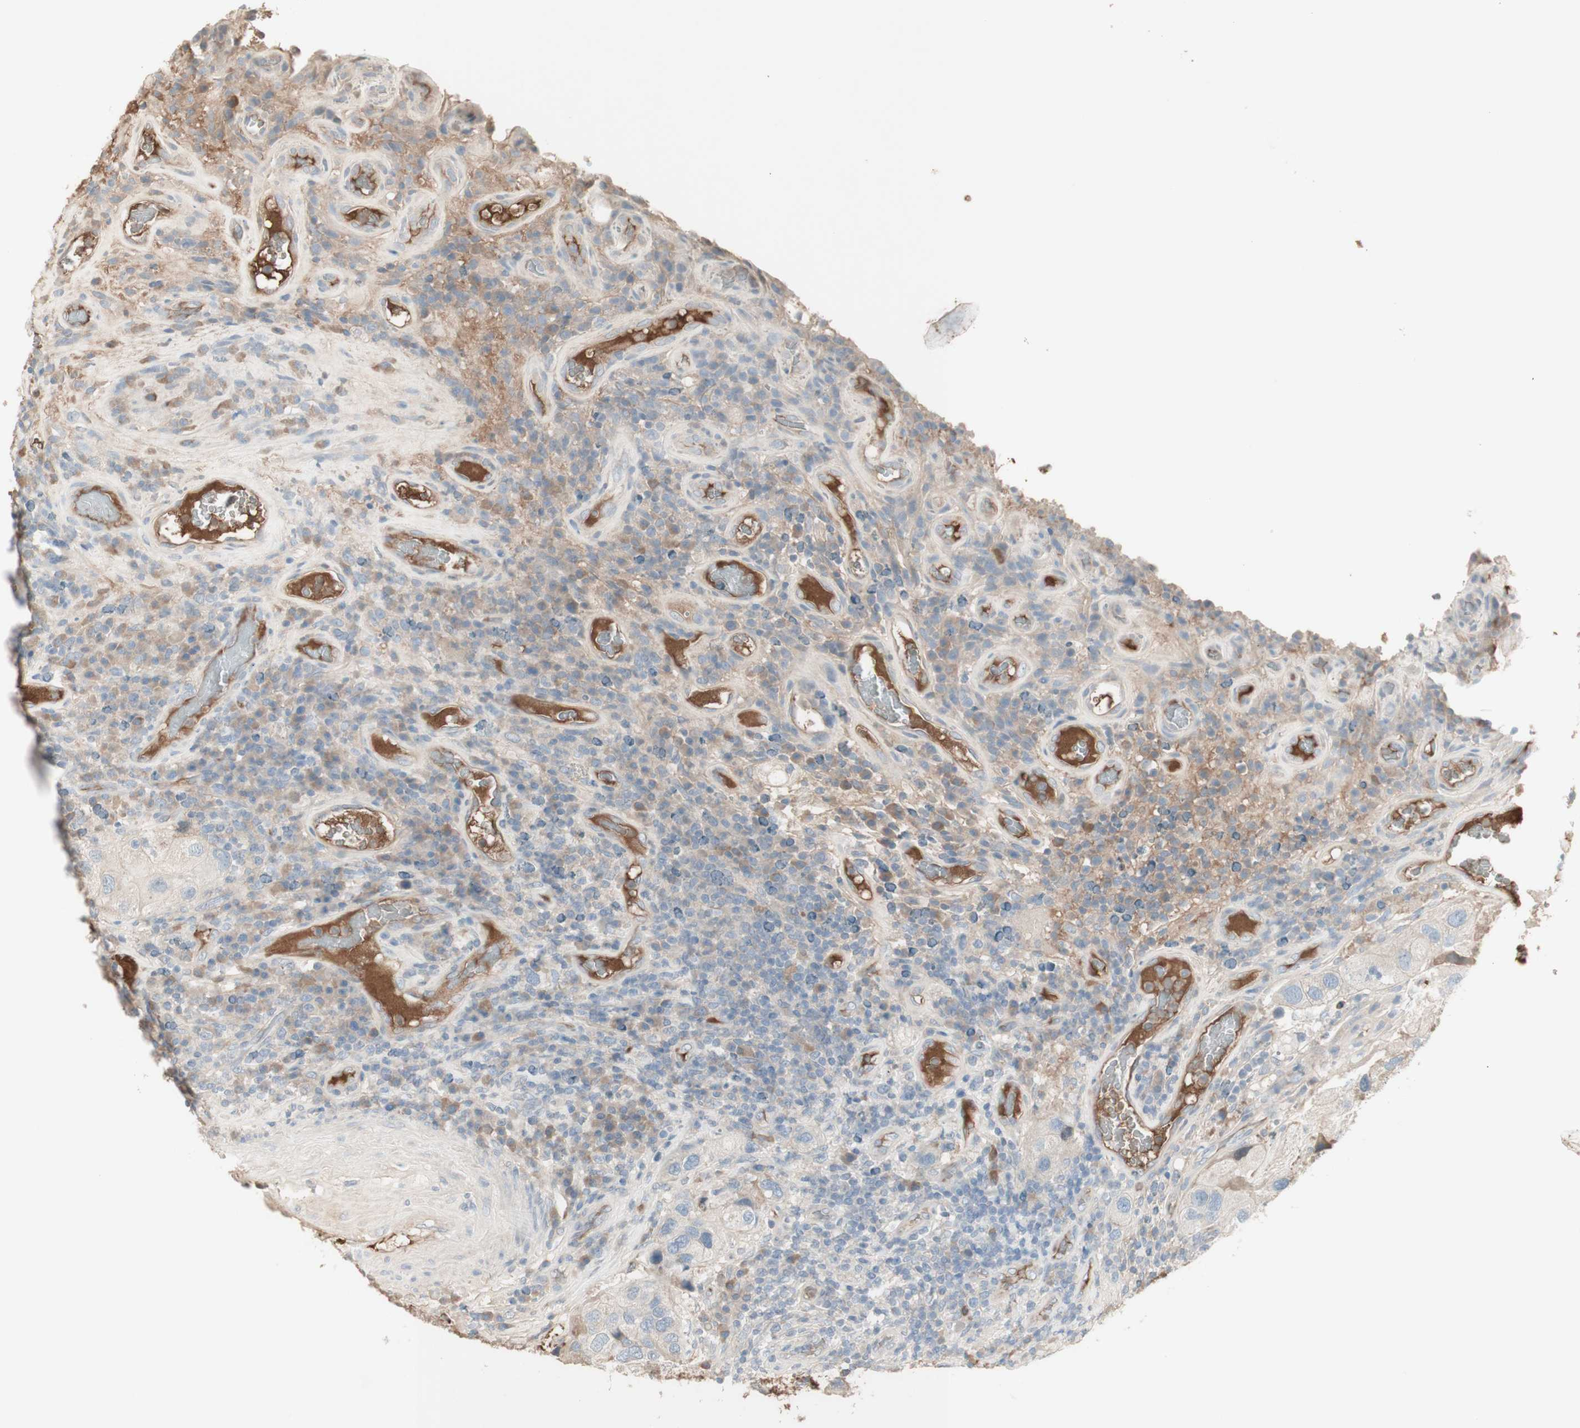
{"staining": {"intensity": "negative", "quantity": "none", "location": "none"}, "tissue": "urothelial cancer", "cell_type": "Tumor cells", "image_type": "cancer", "snomed": [{"axis": "morphology", "description": "Urothelial carcinoma, High grade"}, {"axis": "topography", "description": "Urinary bladder"}], "caption": "IHC photomicrograph of neoplastic tissue: urothelial cancer stained with DAB (3,3'-diaminobenzidine) reveals no significant protein staining in tumor cells. (IHC, brightfield microscopy, high magnification).", "gene": "IFNG", "patient": {"sex": "female", "age": 64}}